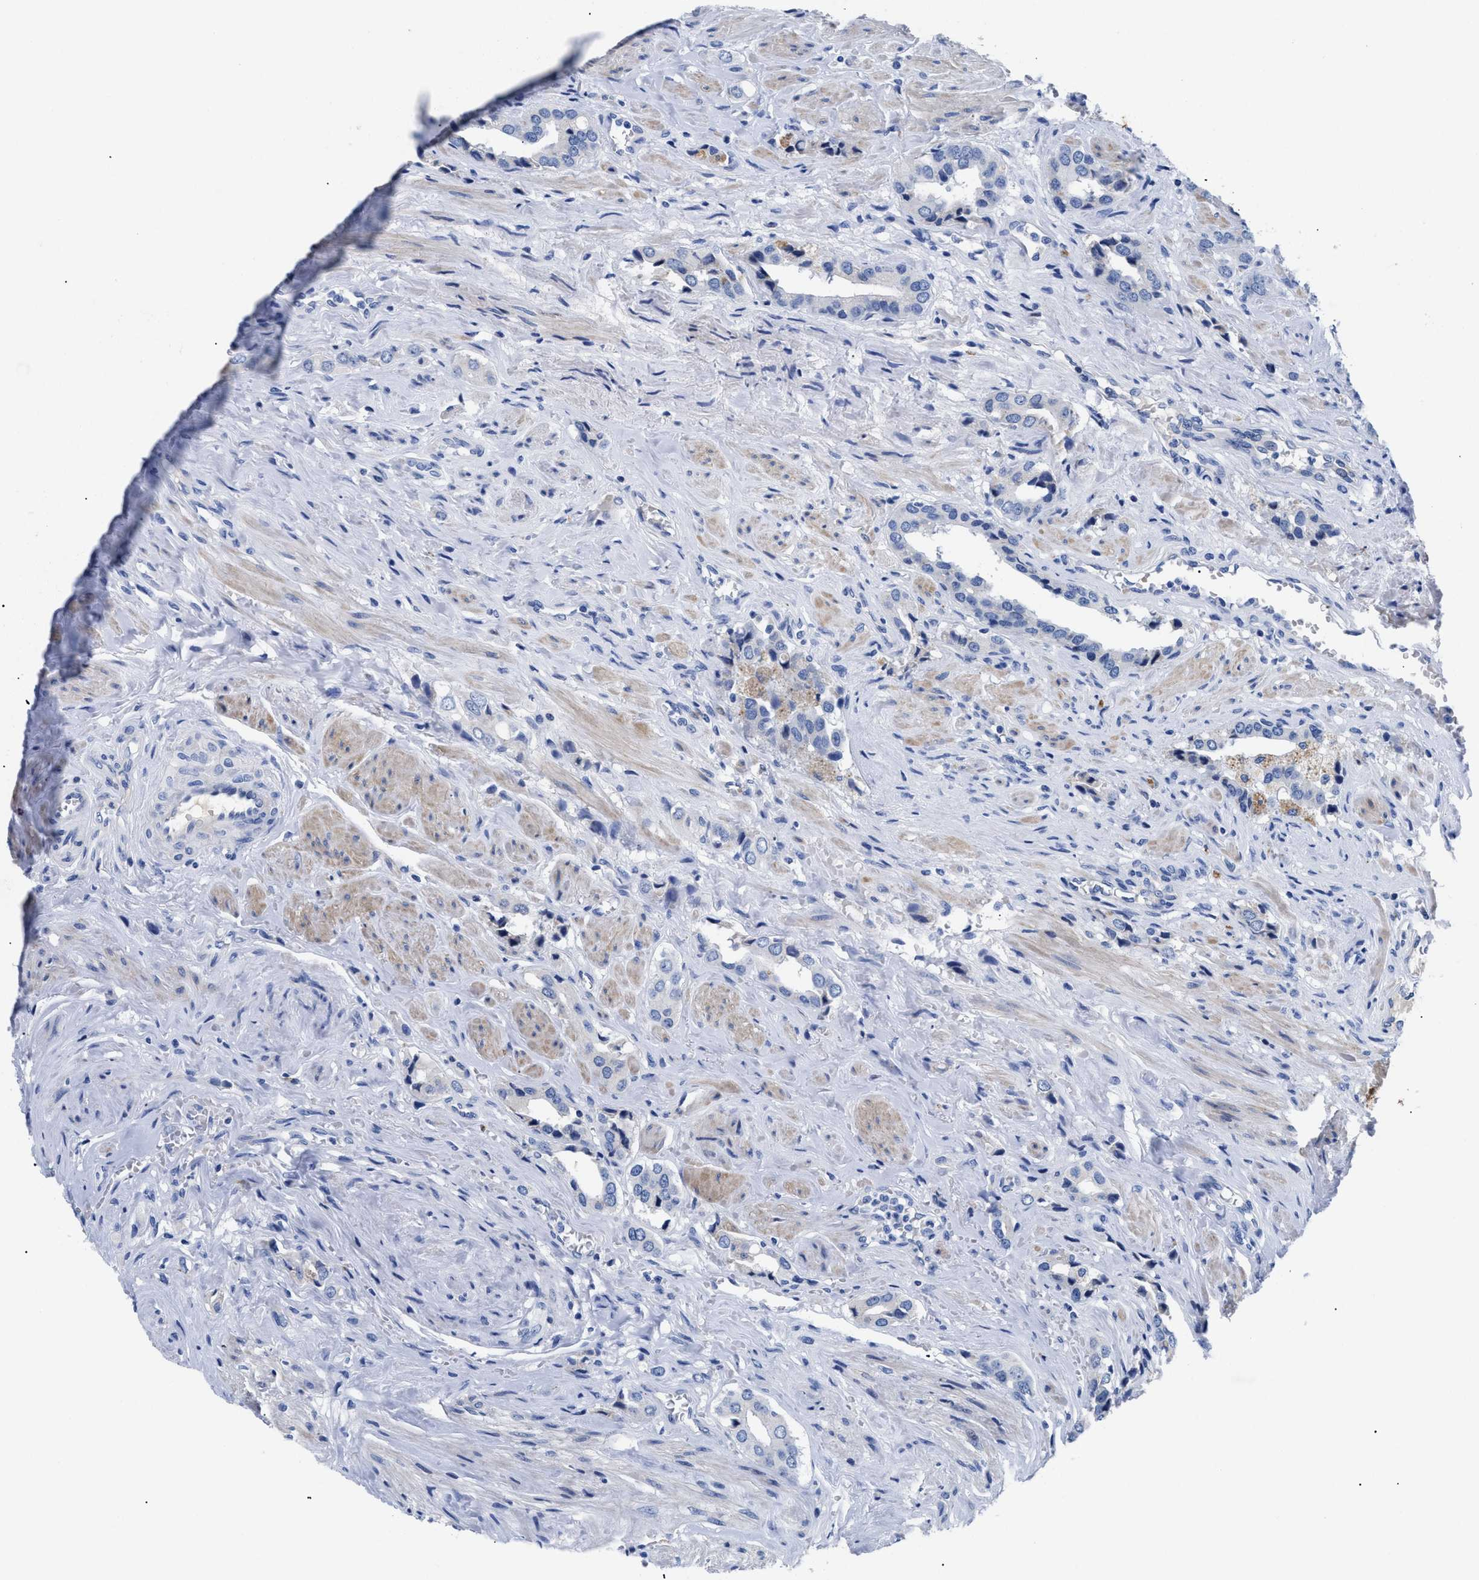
{"staining": {"intensity": "negative", "quantity": "none", "location": "none"}, "tissue": "prostate cancer", "cell_type": "Tumor cells", "image_type": "cancer", "snomed": [{"axis": "morphology", "description": "Adenocarcinoma, High grade"}, {"axis": "topography", "description": "Prostate"}], "caption": "Tumor cells show no significant expression in adenocarcinoma (high-grade) (prostate).", "gene": "TMEM68", "patient": {"sex": "male", "age": 52}}